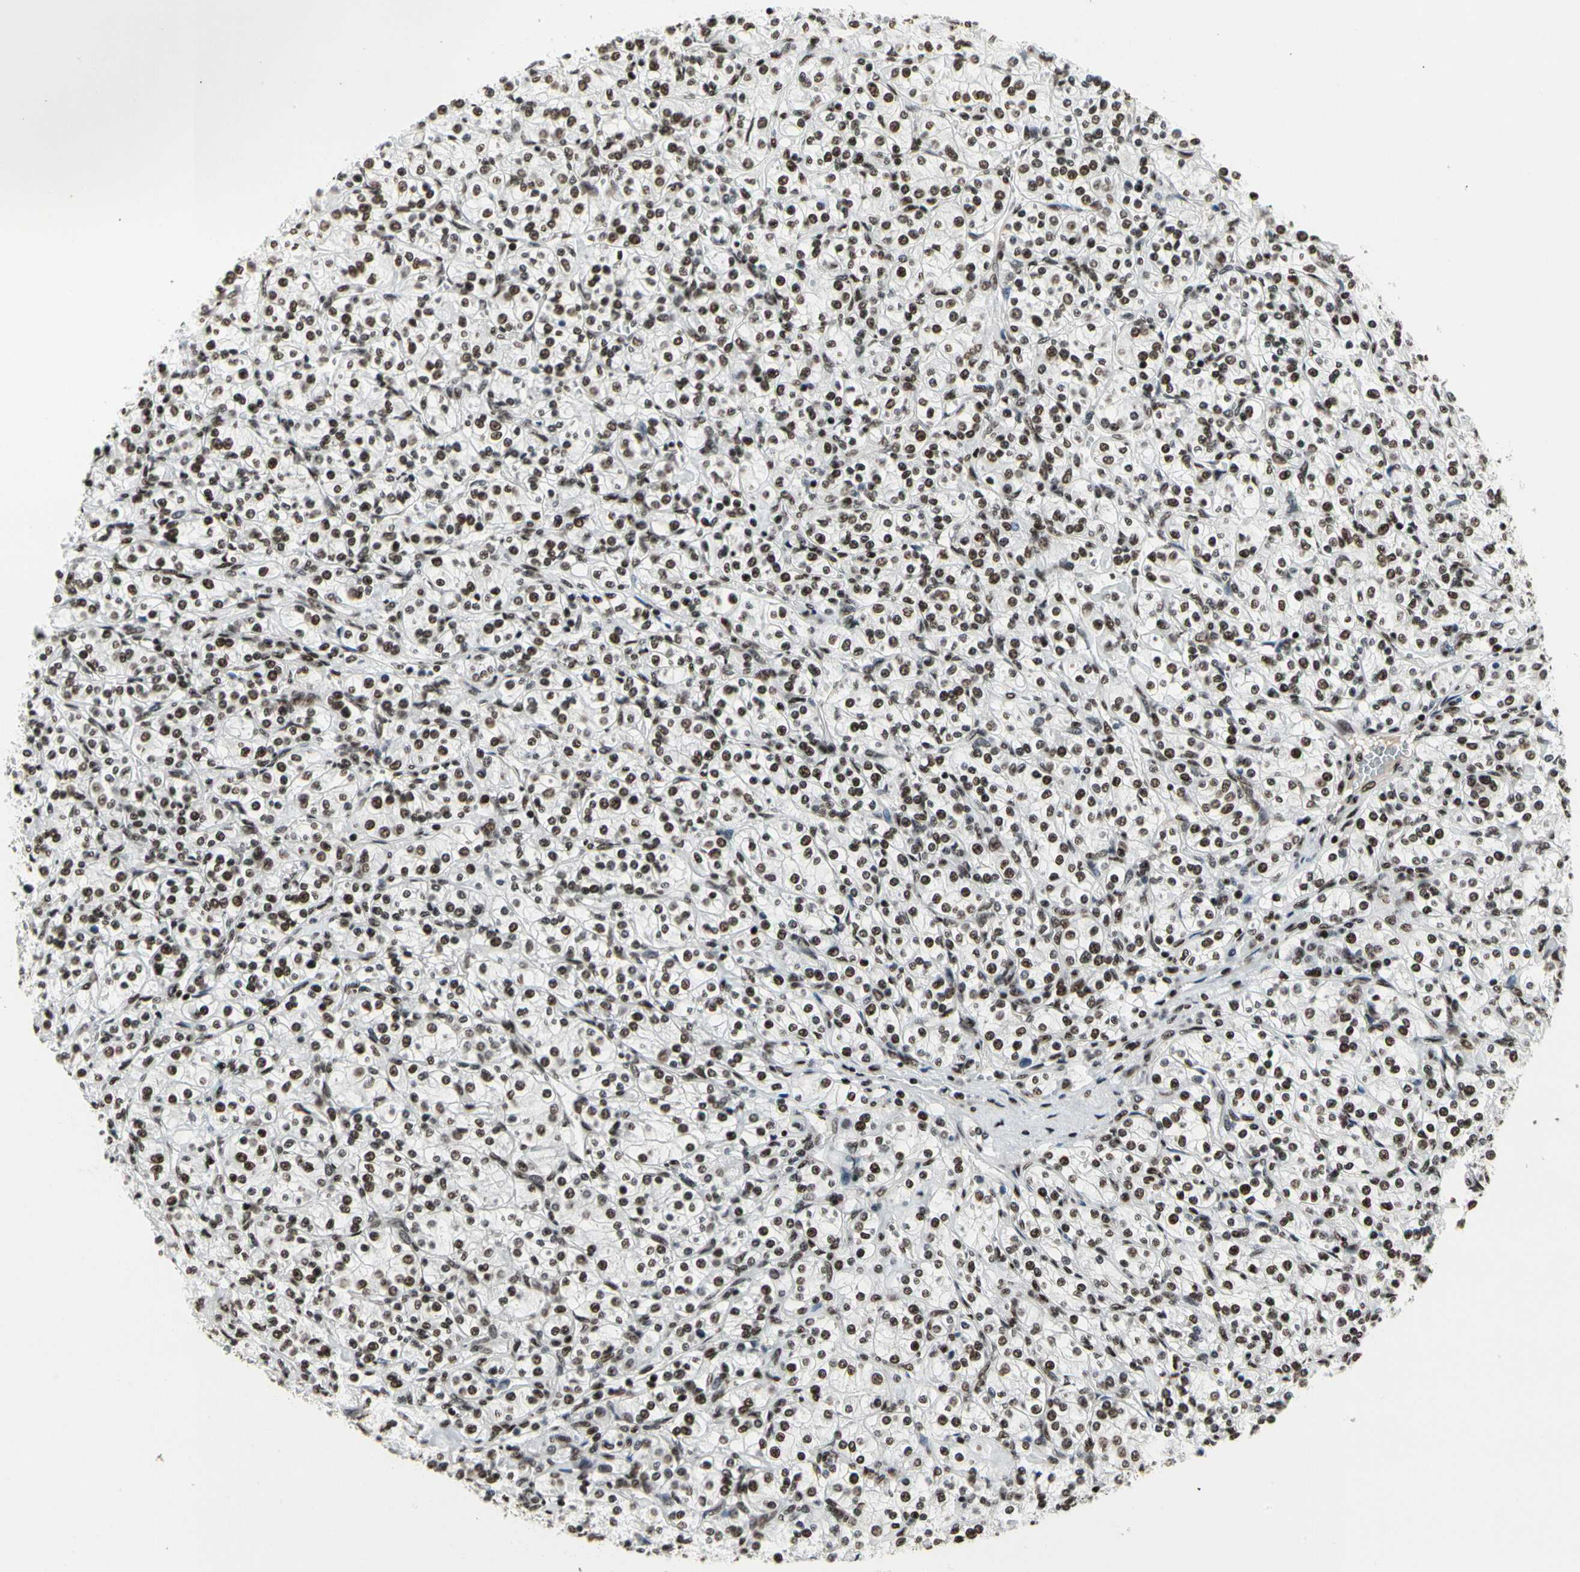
{"staining": {"intensity": "strong", "quantity": ">75%", "location": "nuclear"}, "tissue": "renal cancer", "cell_type": "Tumor cells", "image_type": "cancer", "snomed": [{"axis": "morphology", "description": "Adenocarcinoma, NOS"}, {"axis": "topography", "description": "Kidney"}], "caption": "Immunohistochemical staining of human adenocarcinoma (renal) displays high levels of strong nuclear staining in about >75% of tumor cells. The staining is performed using DAB brown chromogen to label protein expression. The nuclei are counter-stained blue using hematoxylin.", "gene": "SRSF11", "patient": {"sex": "male", "age": 77}}